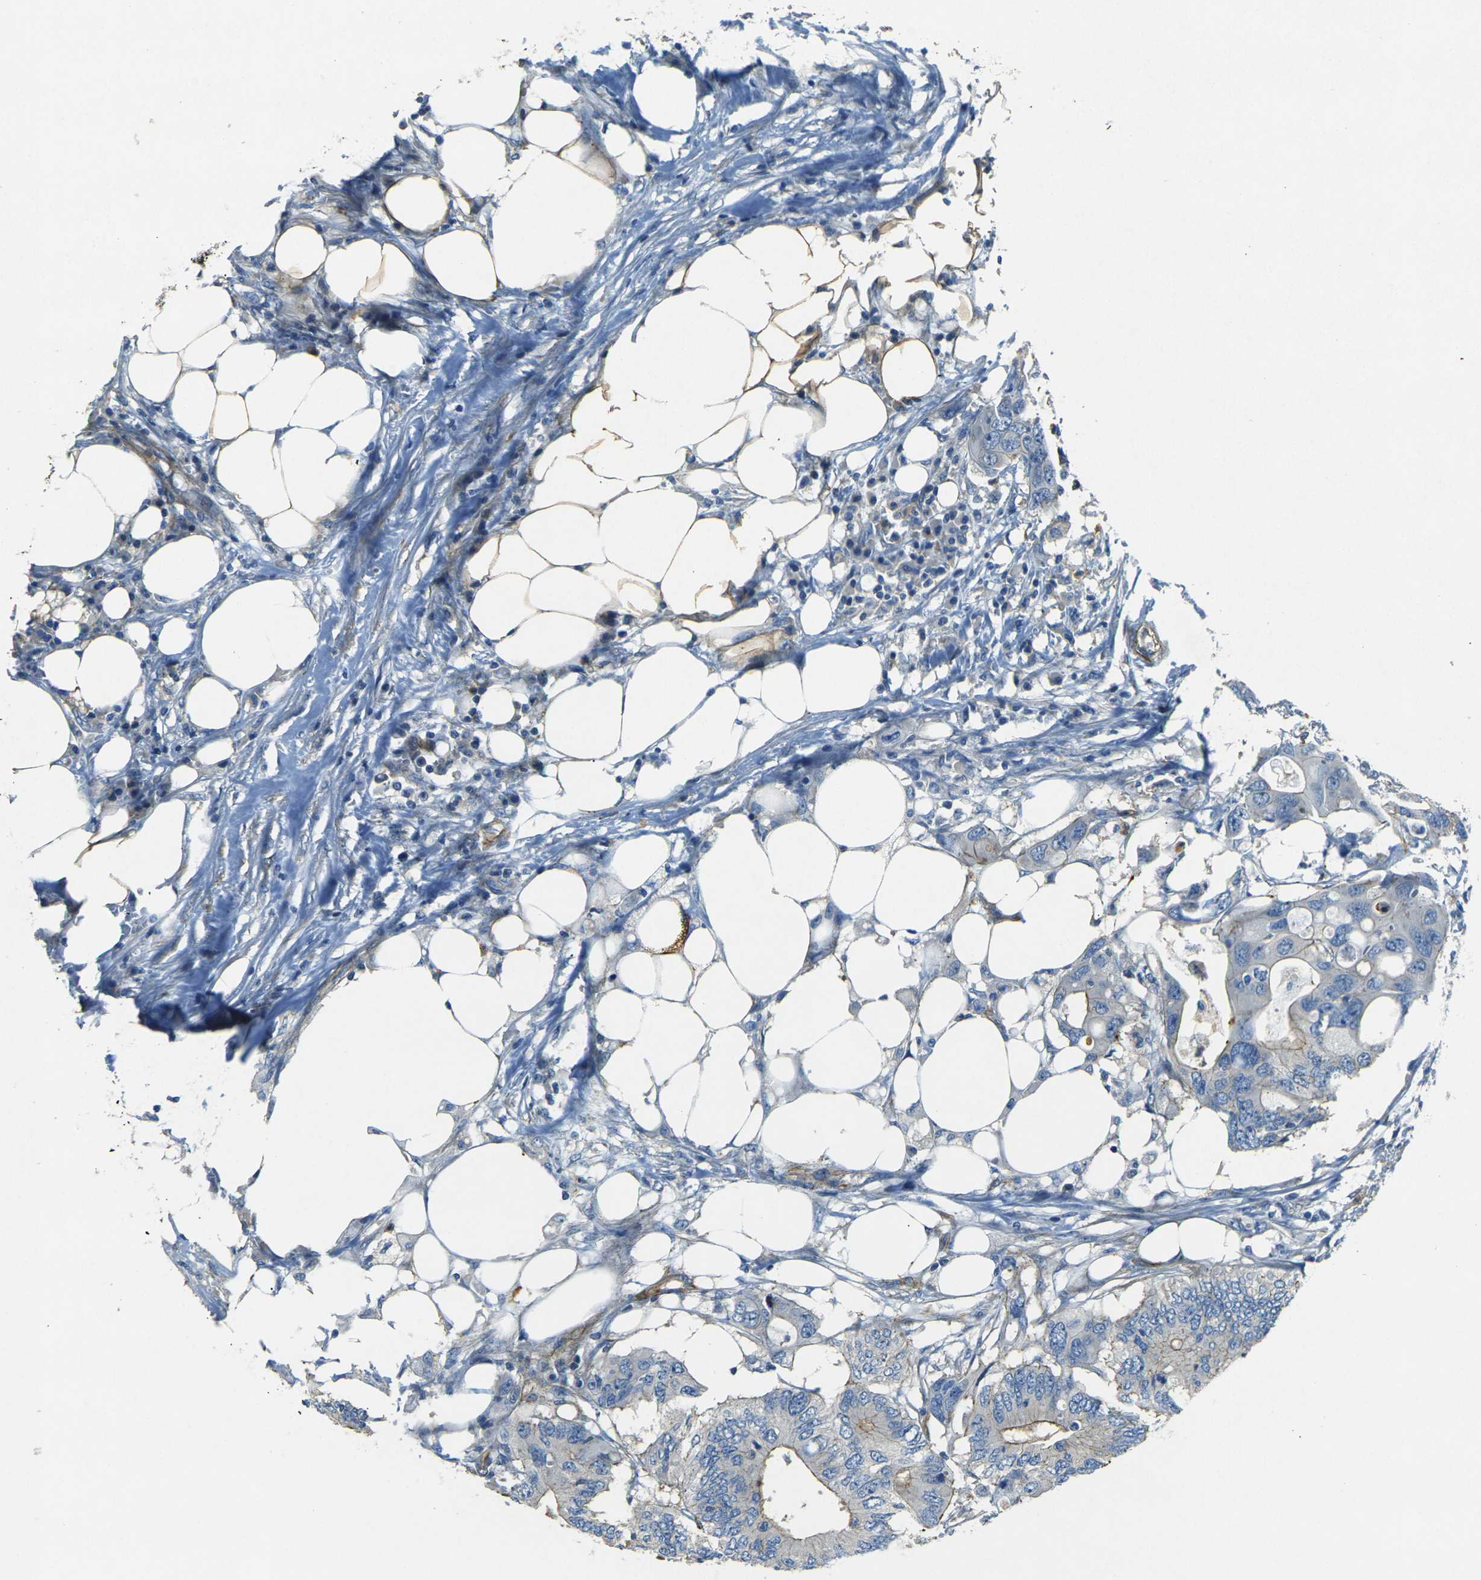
{"staining": {"intensity": "weak", "quantity": "25%-75%", "location": "cytoplasmic/membranous"}, "tissue": "colorectal cancer", "cell_type": "Tumor cells", "image_type": "cancer", "snomed": [{"axis": "morphology", "description": "Adenocarcinoma, NOS"}, {"axis": "topography", "description": "Colon"}], "caption": "This image demonstrates immunohistochemistry staining of human colorectal cancer (adenocarcinoma), with low weak cytoplasmic/membranous expression in about 25%-75% of tumor cells.", "gene": "EPHA7", "patient": {"sex": "male", "age": 71}}